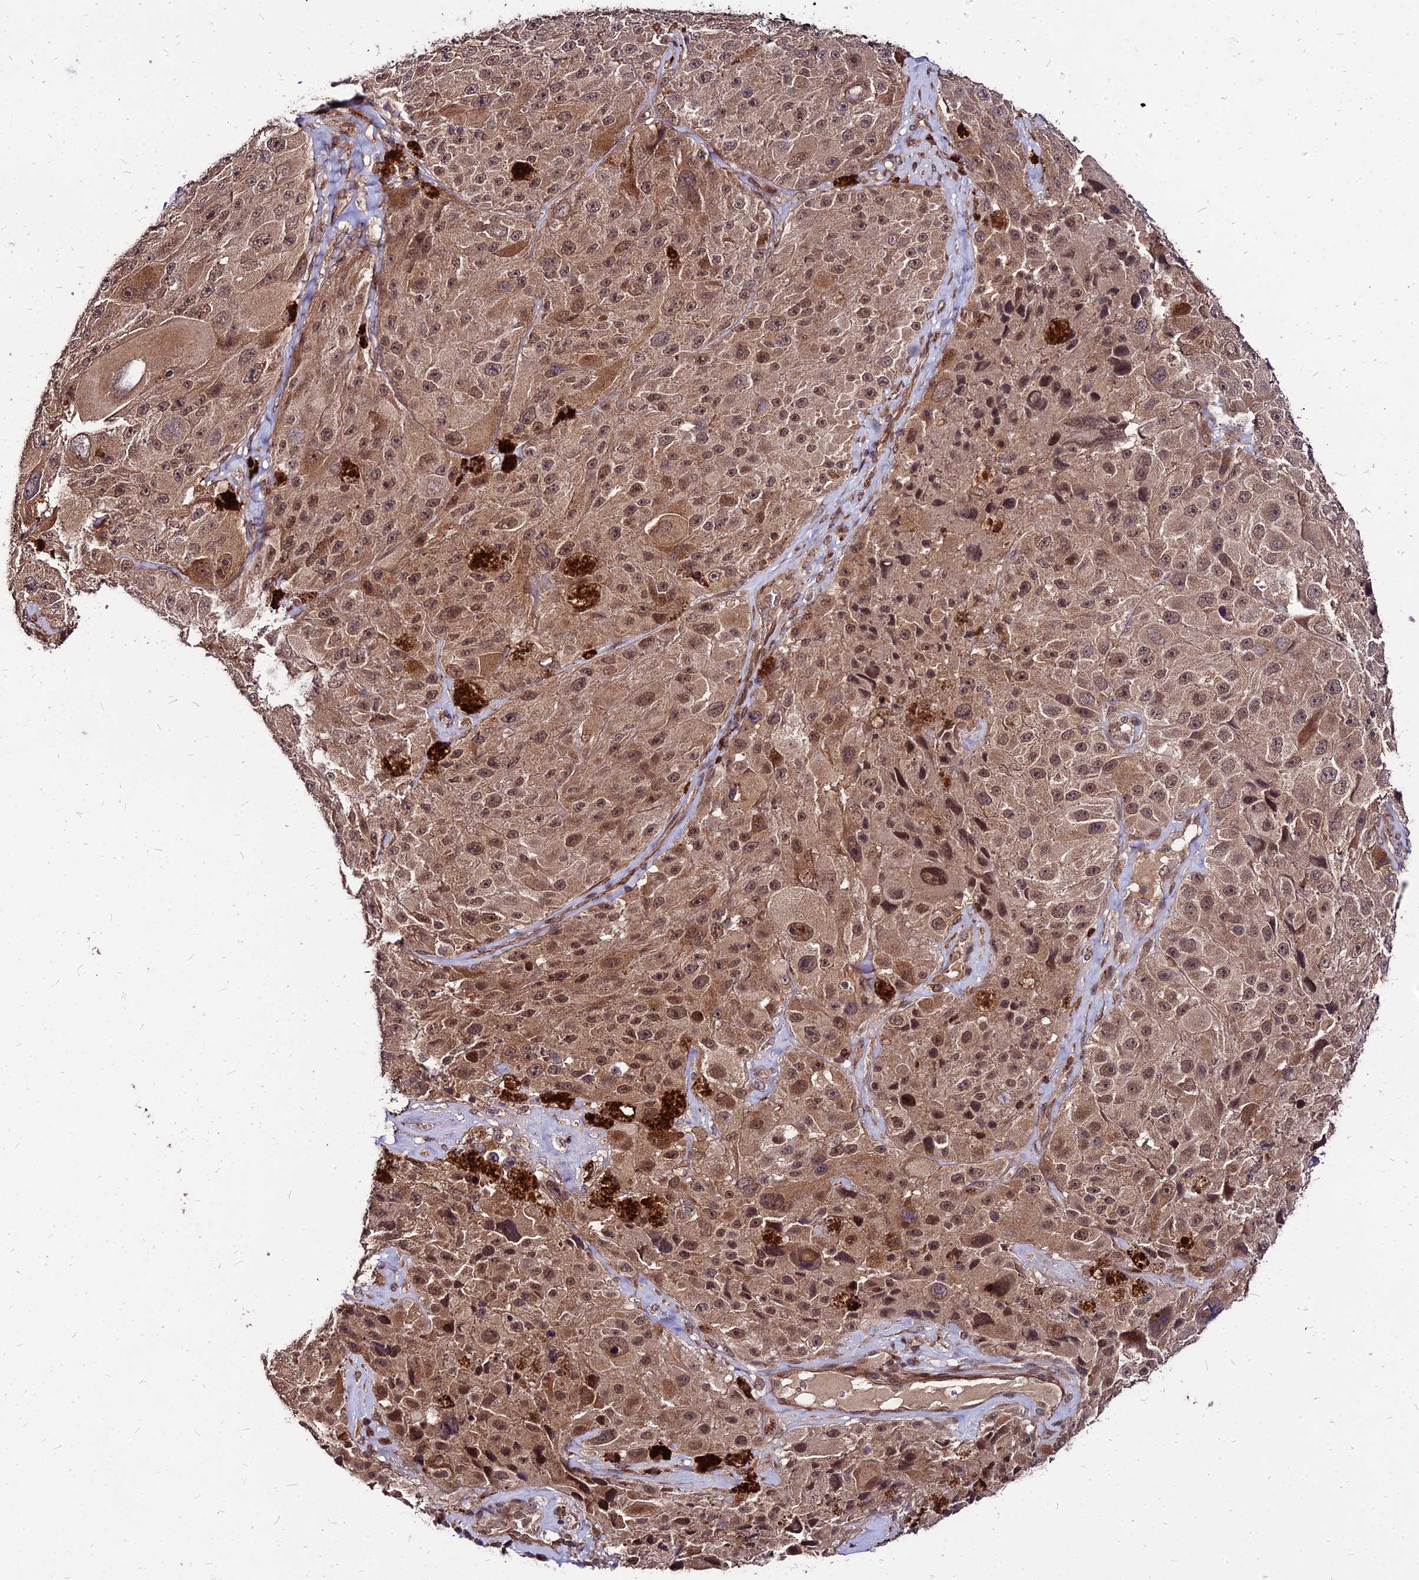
{"staining": {"intensity": "moderate", "quantity": ">75%", "location": "cytoplasmic/membranous,nuclear"}, "tissue": "melanoma", "cell_type": "Tumor cells", "image_type": "cancer", "snomed": [{"axis": "morphology", "description": "Malignant melanoma, Metastatic site"}, {"axis": "topography", "description": "Lymph node"}], "caption": "This is a photomicrograph of immunohistochemistry staining of malignant melanoma (metastatic site), which shows moderate staining in the cytoplasmic/membranous and nuclear of tumor cells.", "gene": "APBA3", "patient": {"sex": "male", "age": 62}}